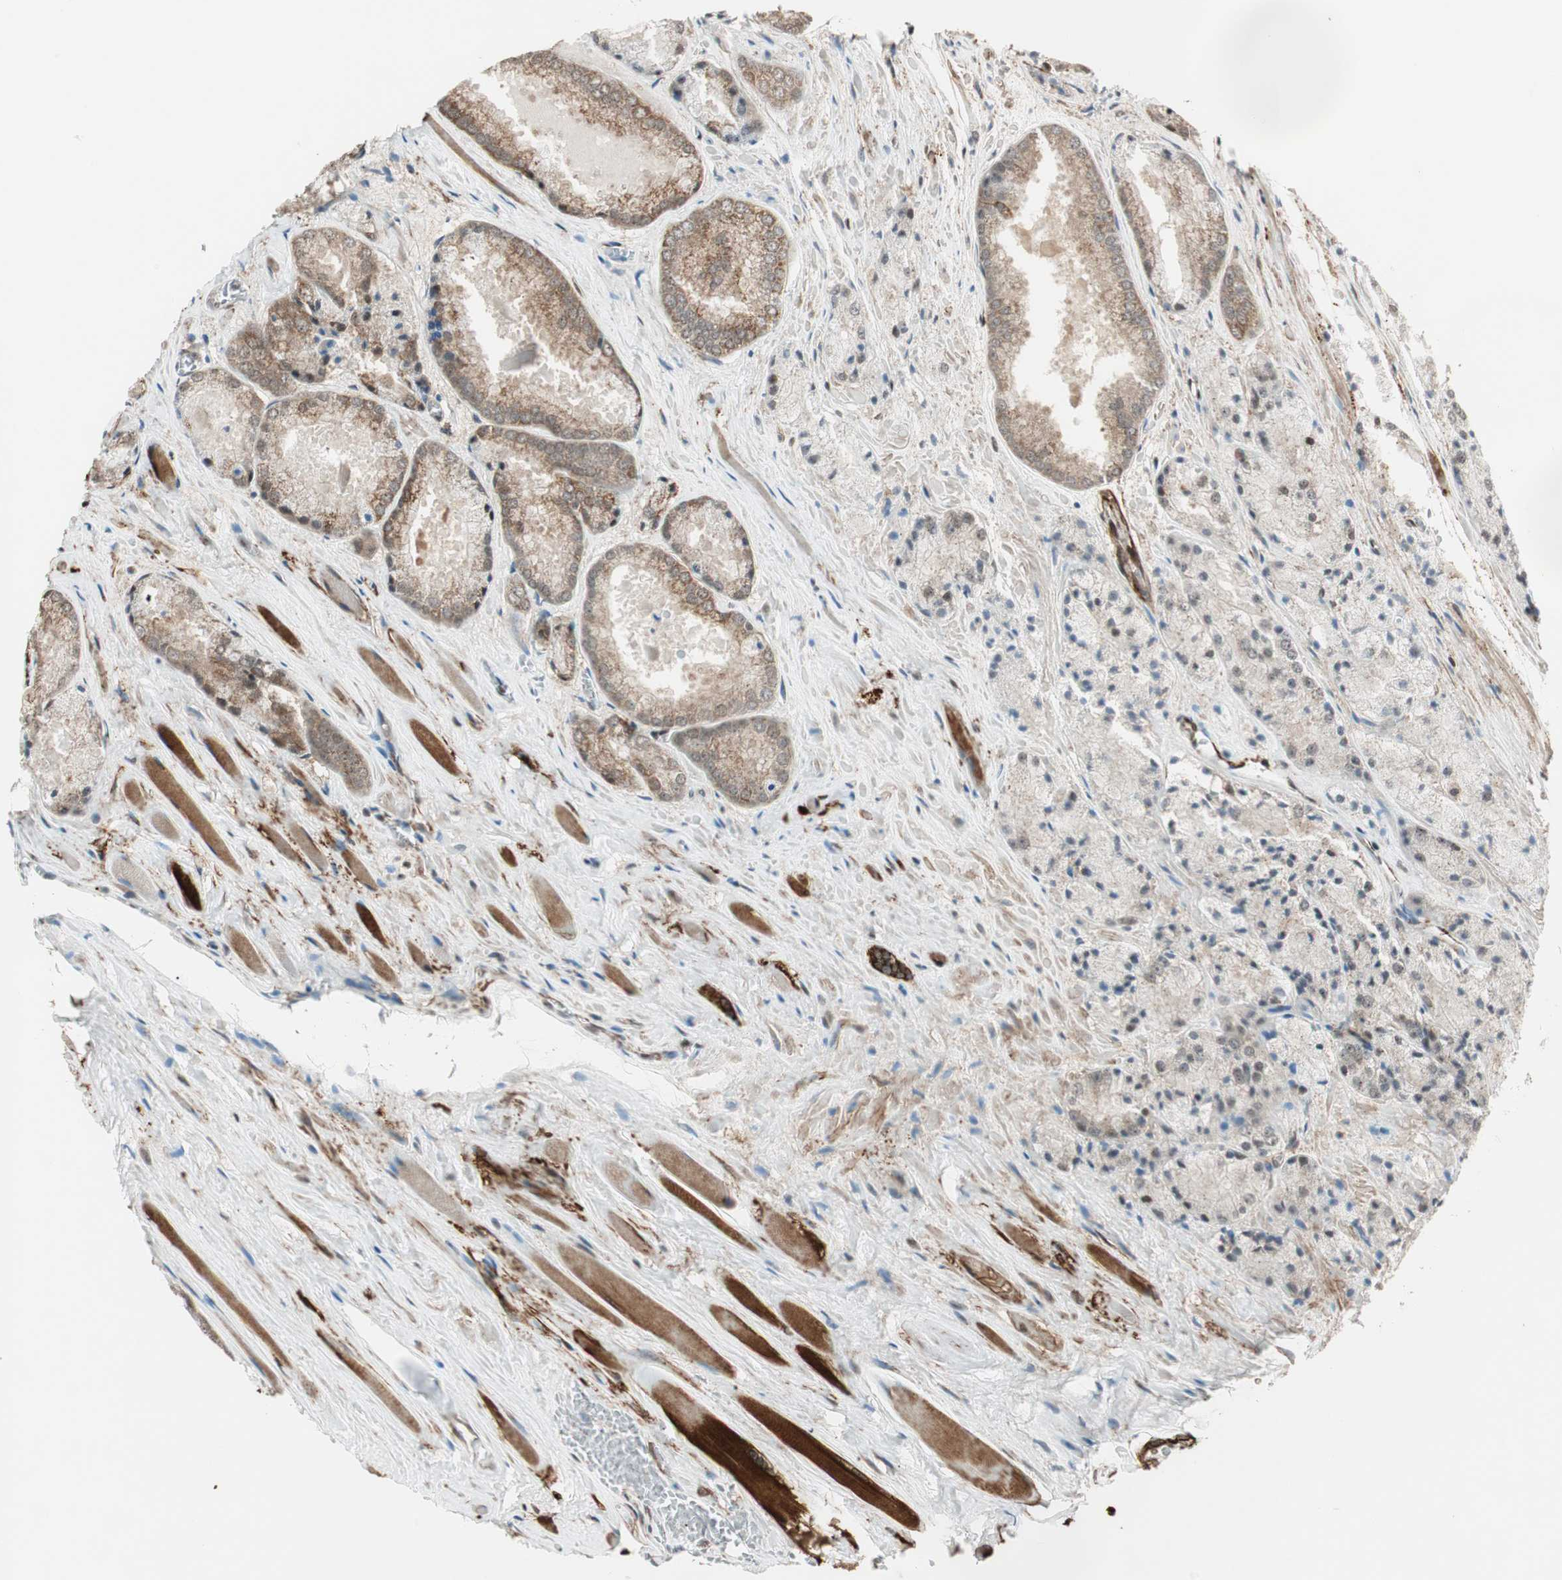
{"staining": {"intensity": "moderate", "quantity": "<25%", "location": "cytoplasmic/membranous"}, "tissue": "prostate cancer", "cell_type": "Tumor cells", "image_type": "cancer", "snomed": [{"axis": "morphology", "description": "Adenocarcinoma, Low grade"}, {"axis": "topography", "description": "Prostate"}], "caption": "Brown immunohistochemical staining in prostate cancer (adenocarcinoma (low-grade)) shows moderate cytoplasmic/membranous expression in approximately <25% of tumor cells.", "gene": "CDK19", "patient": {"sex": "male", "age": 64}}